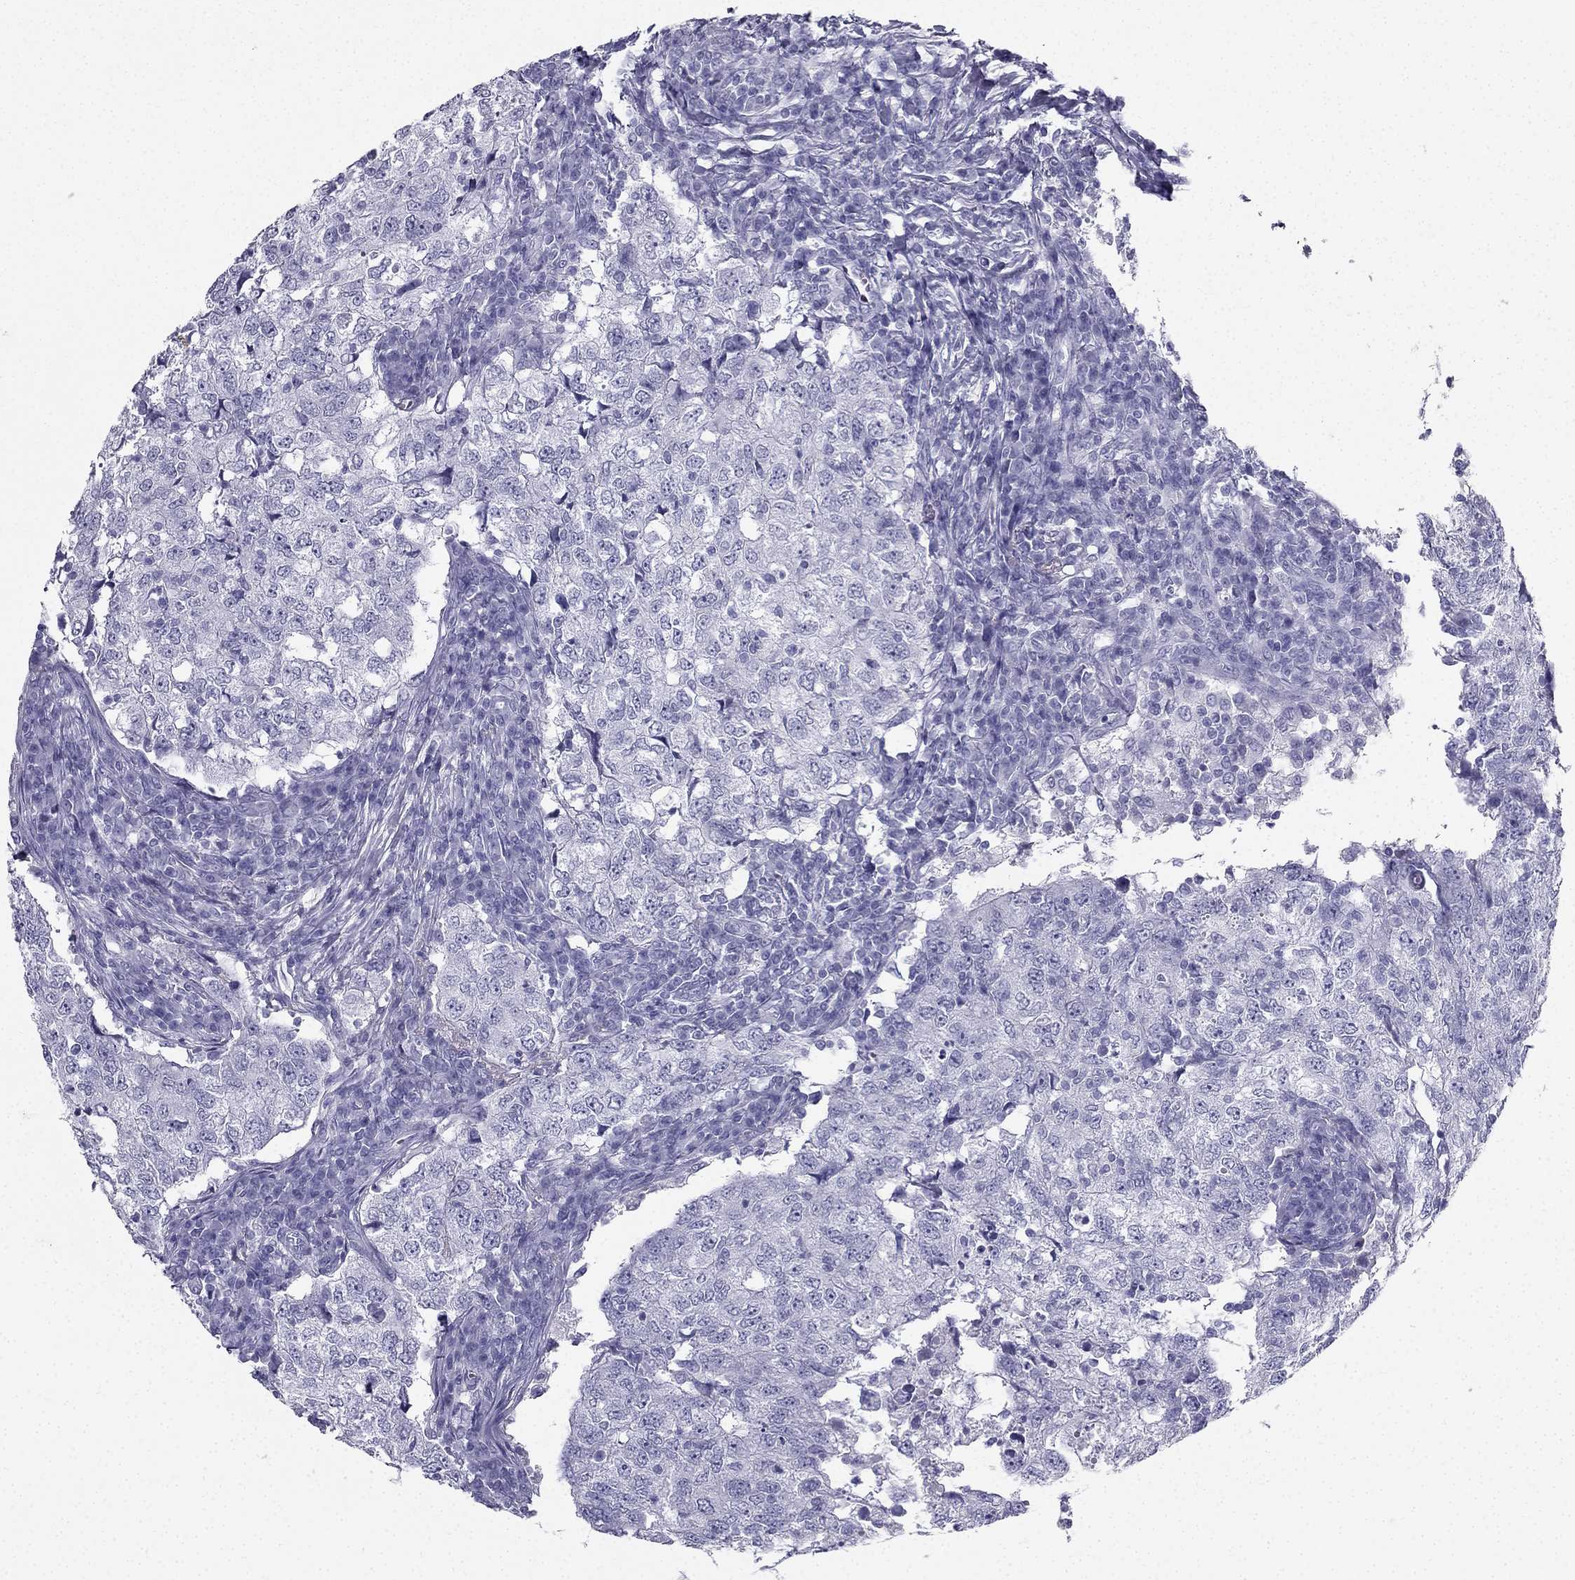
{"staining": {"intensity": "negative", "quantity": "none", "location": "none"}, "tissue": "breast cancer", "cell_type": "Tumor cells", "image_type": "cancer", "snomed": [{"axis": "morphology", "description": "Duct carcinoma"}, {"axis": "topography", "description": "Breast"}], "caption": "Immunohistochemistry histopathology image of human breast cancer (intraductal carcinoma) stained for a protein (brown), which reveals no expression in tumor cells. (Brightfield microscopy of DAB (3,3'-diaminobenzidine) immunohistochemistry at high magnification).", "gene": "TFF3", "patient": {"sex": "female", "age": 30}}